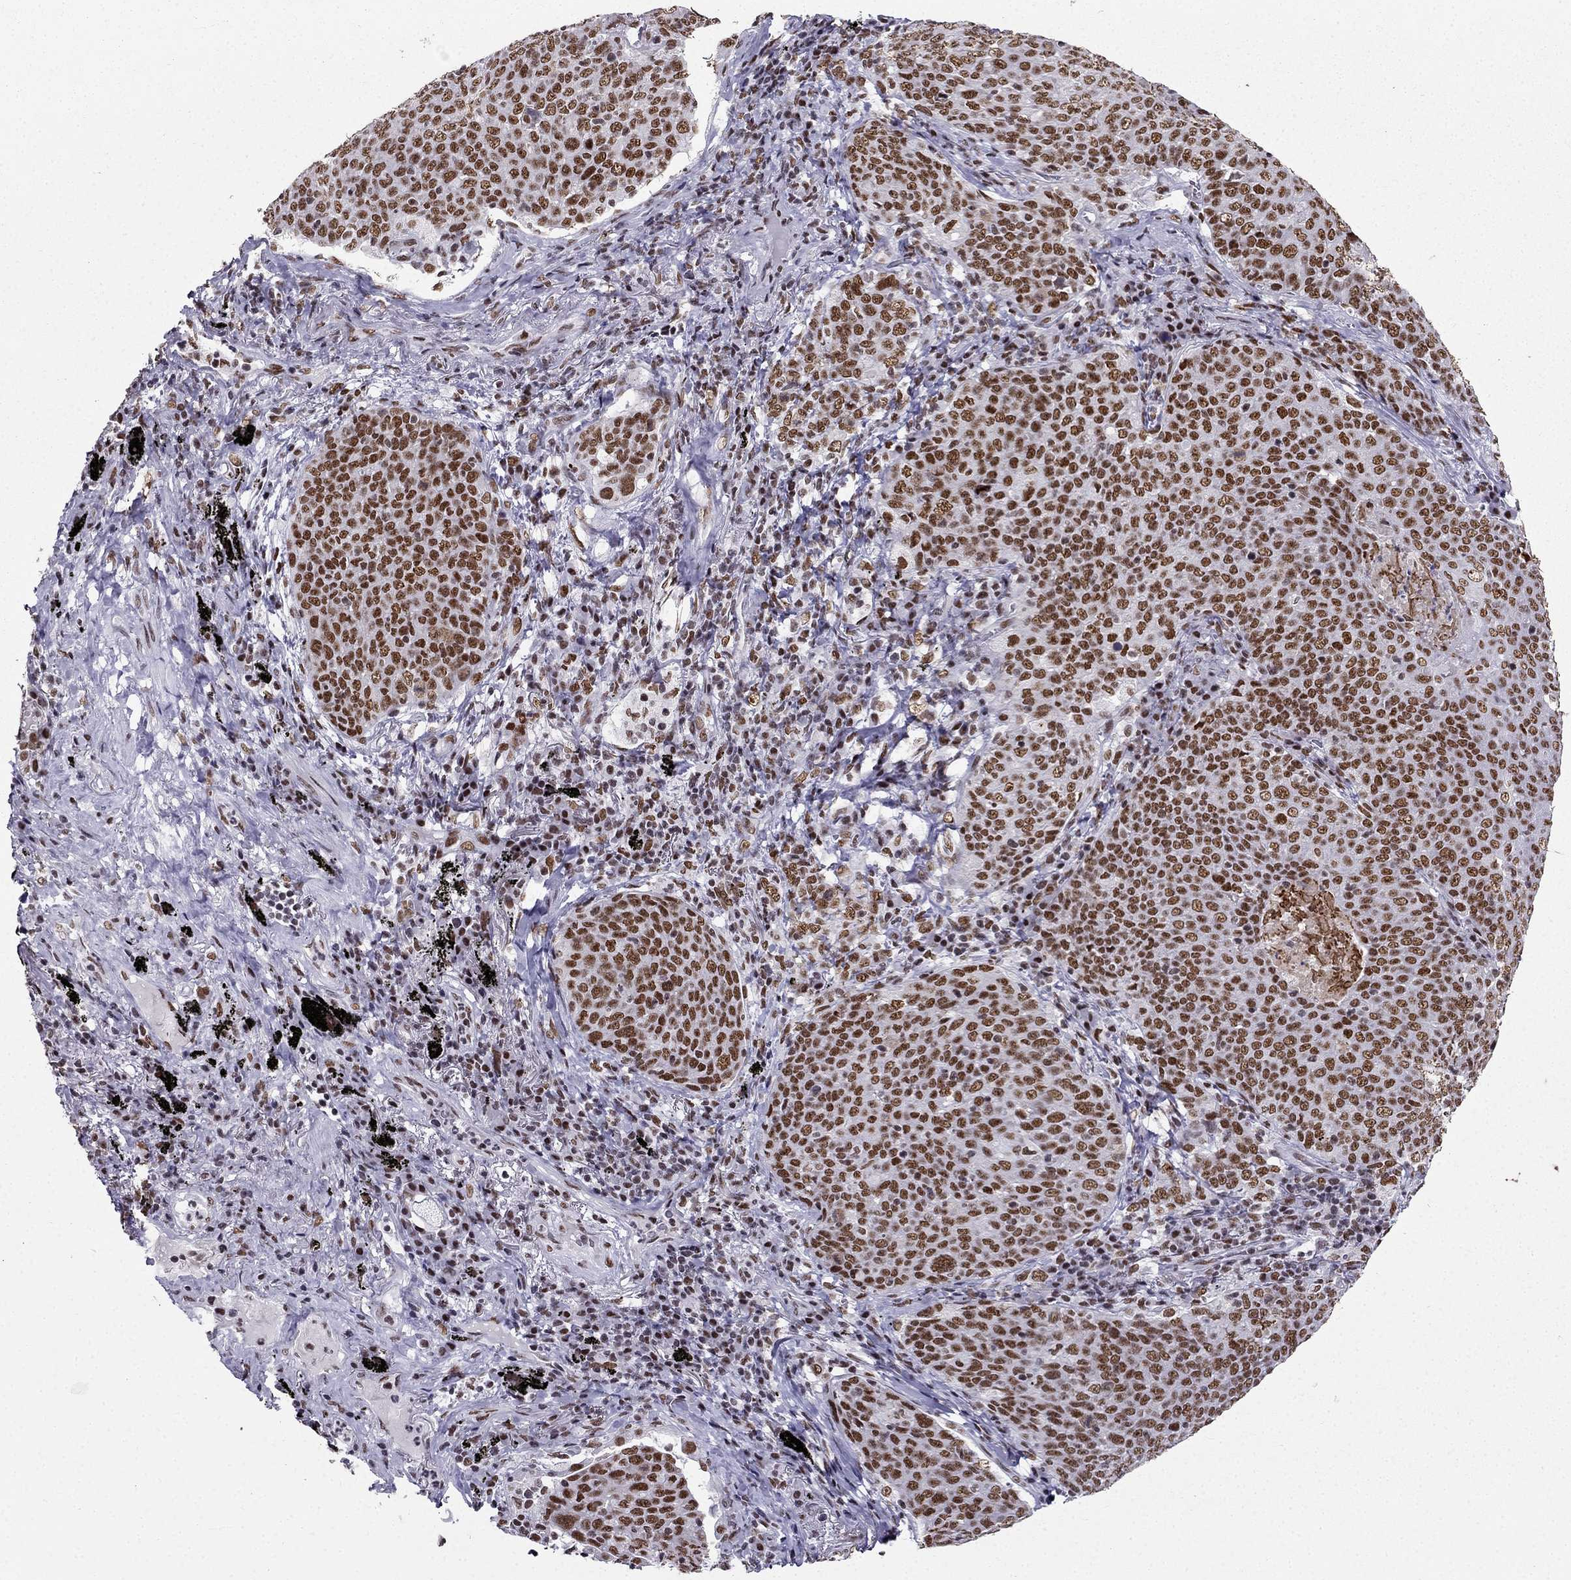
{"staining": {"intensity": "strong", "quantity": ">75%", "location": "nuclear"}, "tissue": "lung cancer", "cell_type": "Tumor cells", "image_type": "cancer", "snomed": [{"axis": "morphology", "description": "Squamous cell carcinoma, NOS"}, {"axis": "topography", "description": "Lung"}], "caption": "There is high levels of strong nuclear expression in tumor cells of lung squamous cell carcinoma, as demonstrated by immunohistochemical staining (brown color).", "gene": "ZNF420", "patient": {"sex": "male", "age": 82}}